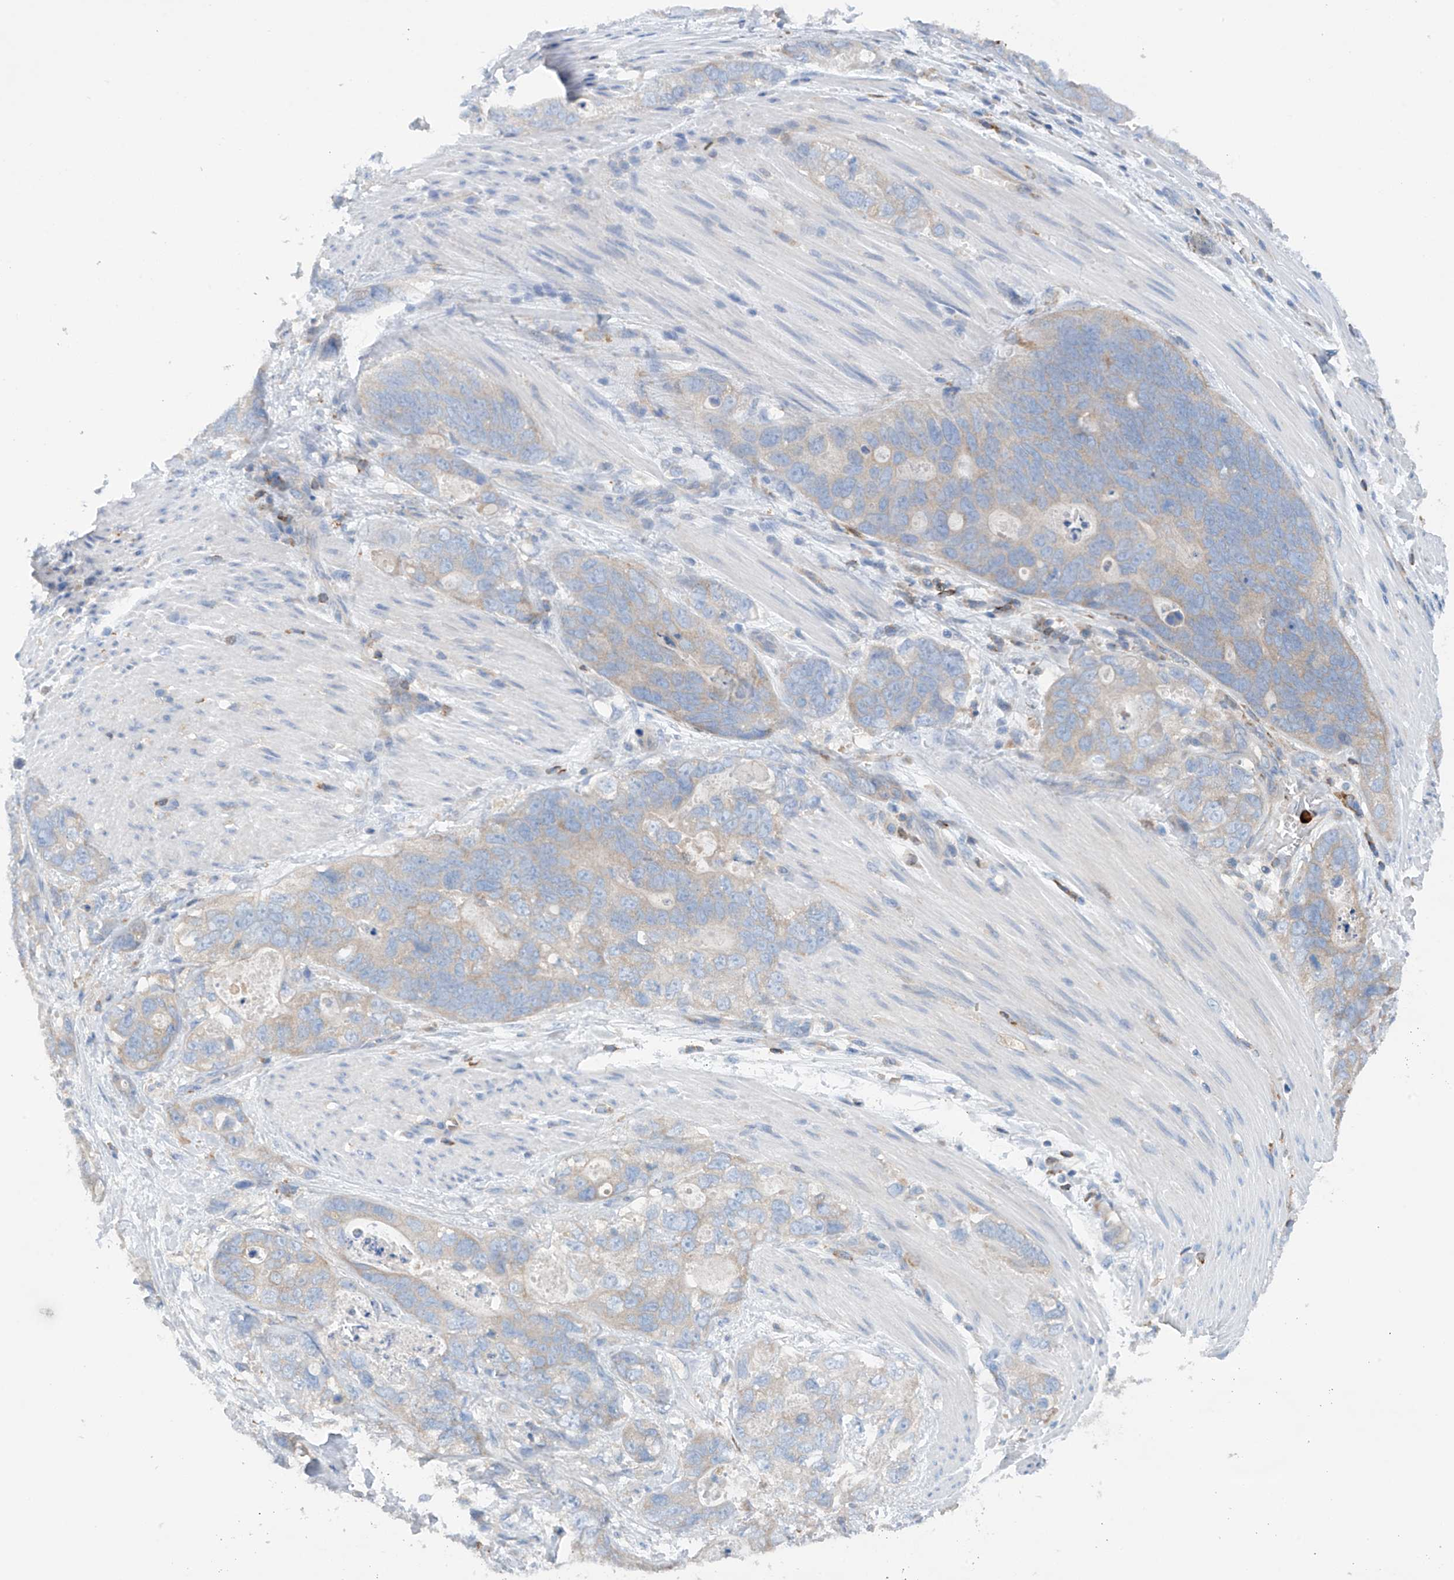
{"staining": {"intensity": "negative", "quantity": "none", "location": "none"}, "tissue": "stomach cancer", "cell_type": "Tumor cells", "image_type": "cancer", "snomed": [{"axis": "morphology", "description": "Normal tissue, NOS"}, {"axis": "morphology", "description": "Adenocarcinoma, NOS"}, {"axis": "topography", "description": "Stomach"}], "caption": "Tumor cells show no significant protein expression in stomach cancer (adenocarcinoma). (DAB immunohistochemistry visualized using brightfield microscopy, high magnification).", "gene": "PHACTR2", "patient": {"sex": "female", "age": 89}}